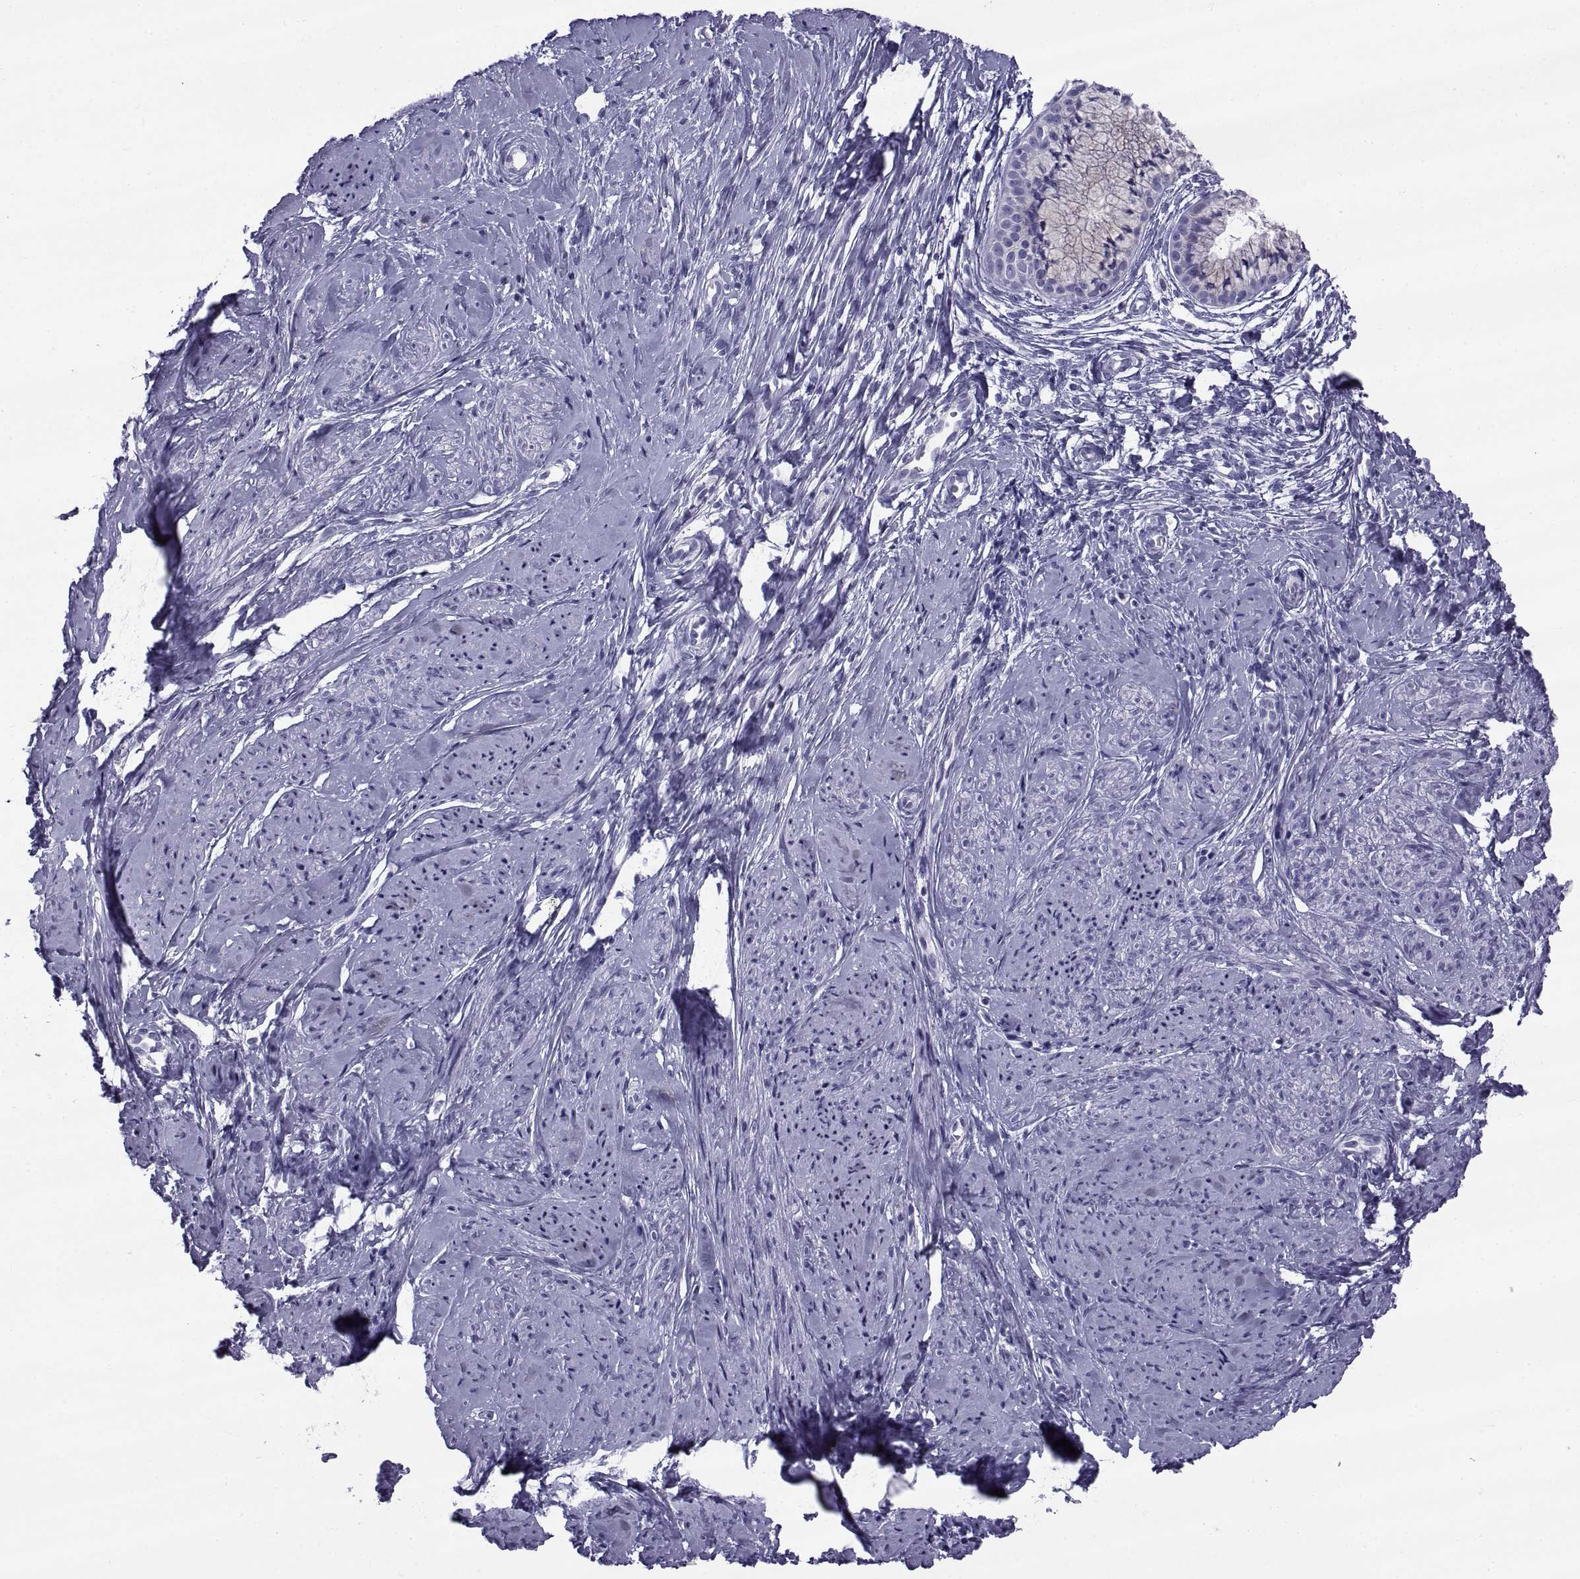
{"staining": {"intensity": "negative", "quantity": "none", "location": "none"}, "tissue": "smooth muscle", "cell_type": "Smooth muscle cells", "image_type": "normal", "snomed": [{"axis": "morphology", "description": "Normal tissue, NOS"}, {"axis": "topography", "description": "Smooth muscle"}], "caption": "Histopathology image shows no protein staining in smooth muscle cells of normal smooth muscle. (Stains: DAB (3,3'-diaminobenzidine) immunohistochemistry (IHC) with hematoxylin counter stain, Microscopy: brightfield microscopy at high magnification).", "gene": "NPTX2", "patient": {"sex": "female", "age": 48}}